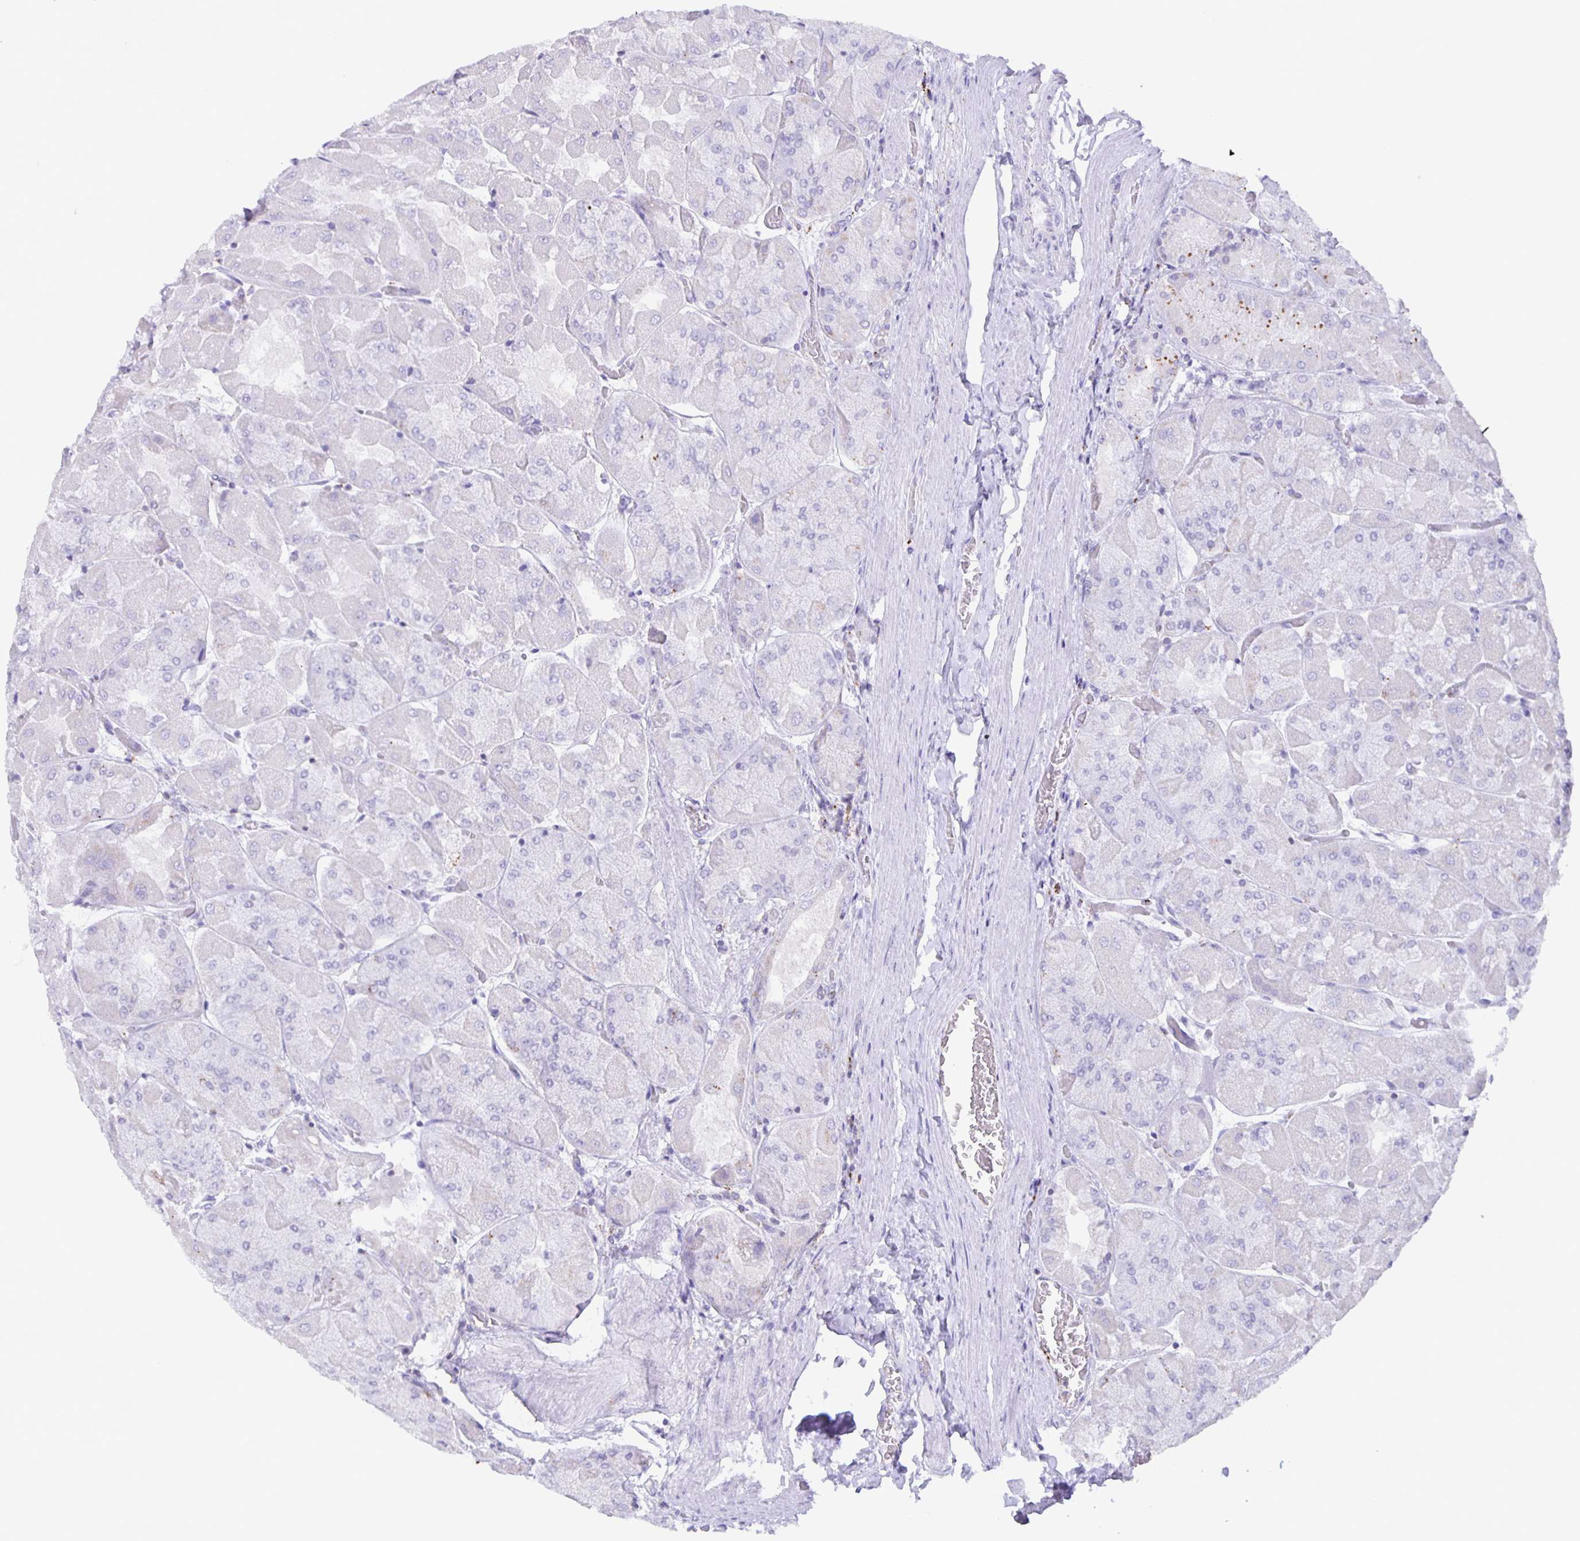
{"staining": {"intensity": "weak", "quantity": "<25%", "location": "cytoplasmic/membranous"}, "tissue": "stomach", "cell_type": "Glandular cells", "image_type": "normal", "snomed": [{"axis": "morphology", "description": "Normal tissue, NOS"}, {"axis": "topography", "description": "Stomach"}], "caption": "IHC of benign human stomach displays no staining in glandular cells.", "gene": "LIPA", "patient": {"sex": "female", "age": 61}}